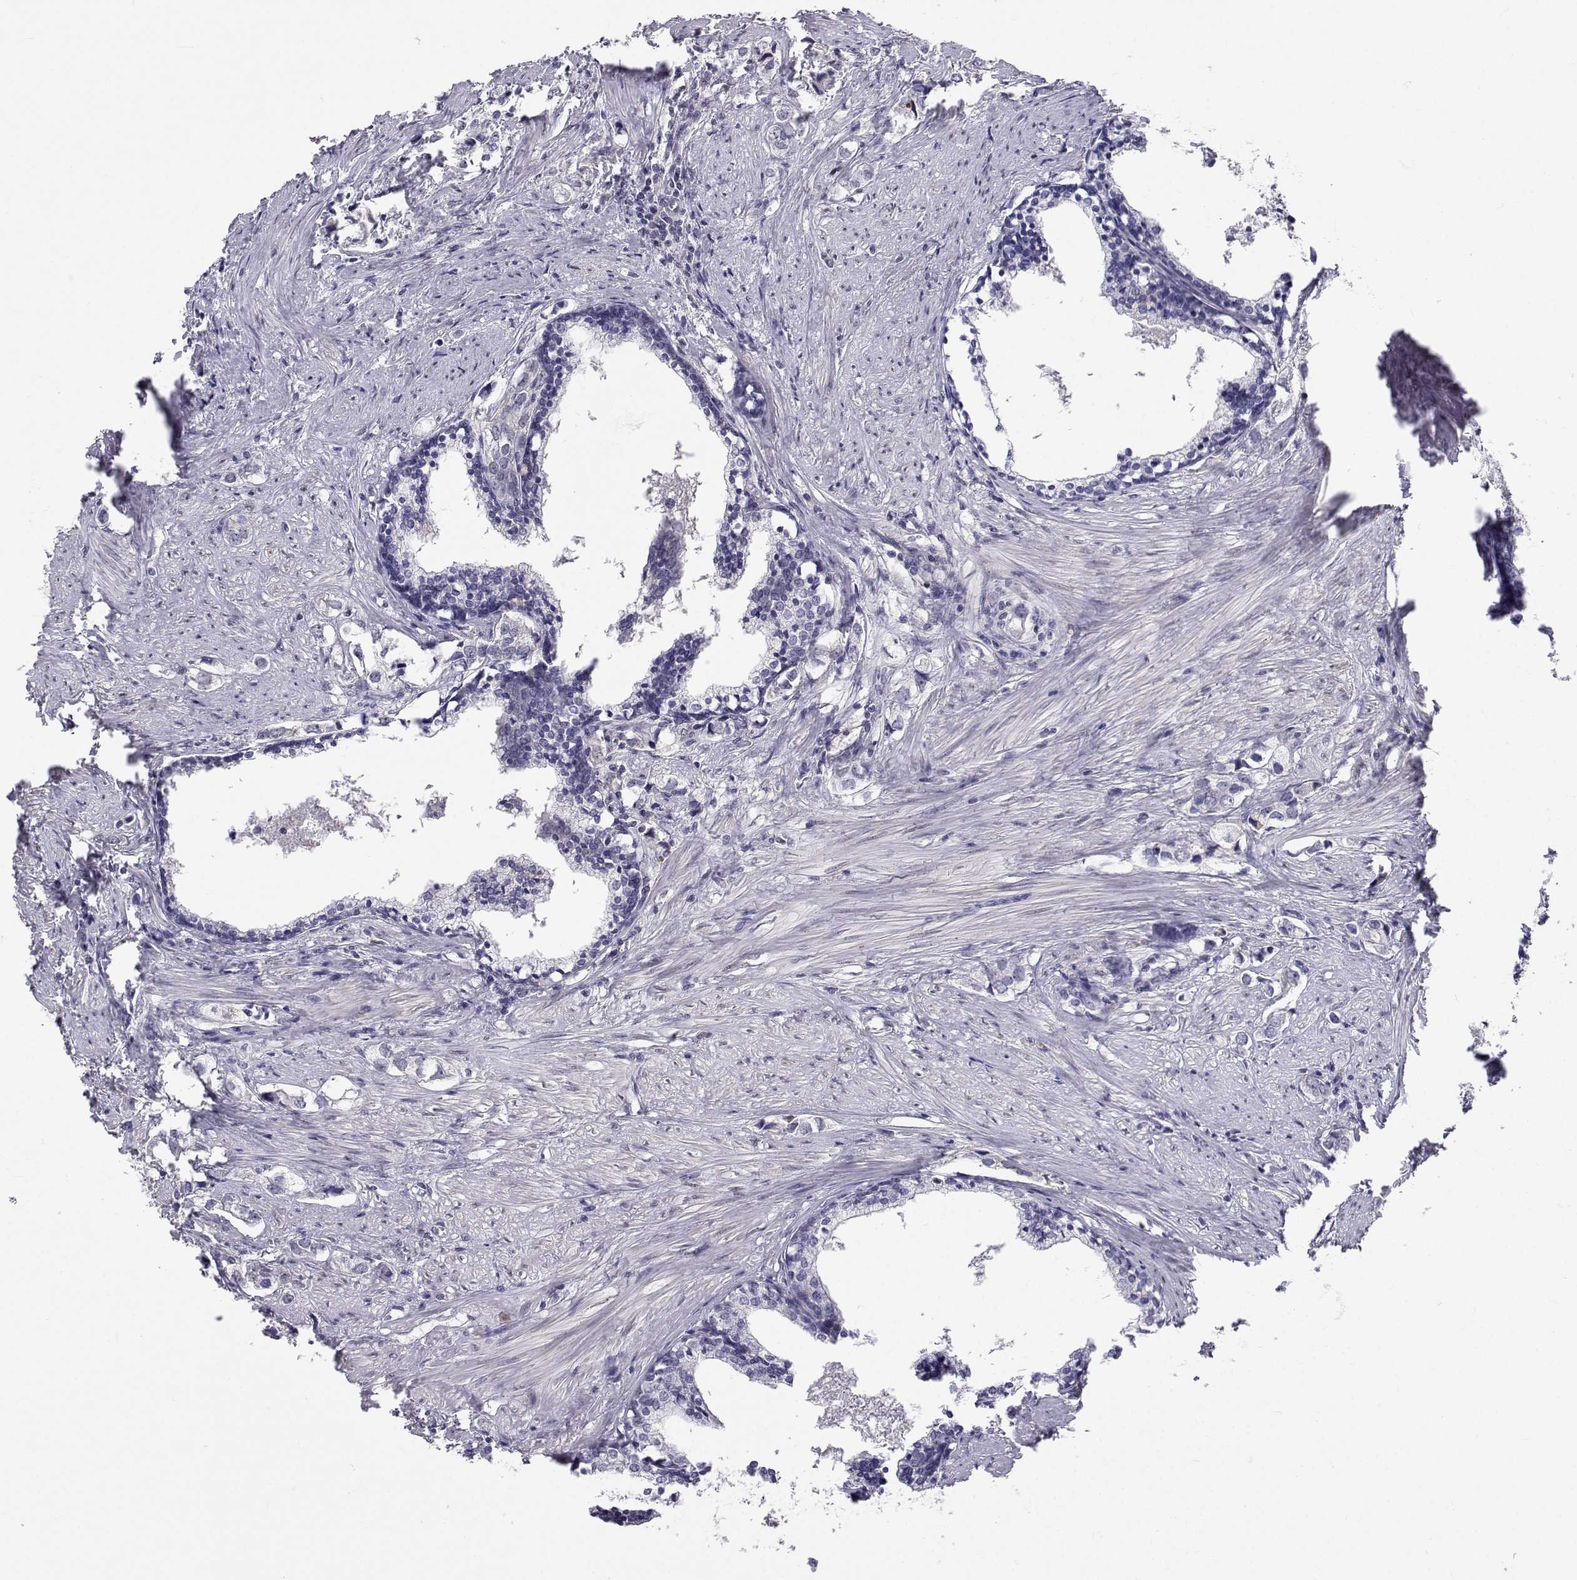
{"staining": {"intensity": "negative", "quantity": "none", "location": "none"}, "tissue": "prostate cancer", "cell_type": "Tumor cells", "image_type": "cancer", "snomed": [{"axis": "morphology", "description": "Adenocarcinoma, NOS"}, {"axis": "topography", "description": "Prostate and seminal vesicle, NOS"}], "caption": "High magnification brightfield microscopy of prostate adenocarcinoma stained with DAB (brown) and counterstained with hematoxylin (blue): tumor cells show no significant expression.", "gene": "SLC6A3", "patient": {"sex": "male", "age": 63}}